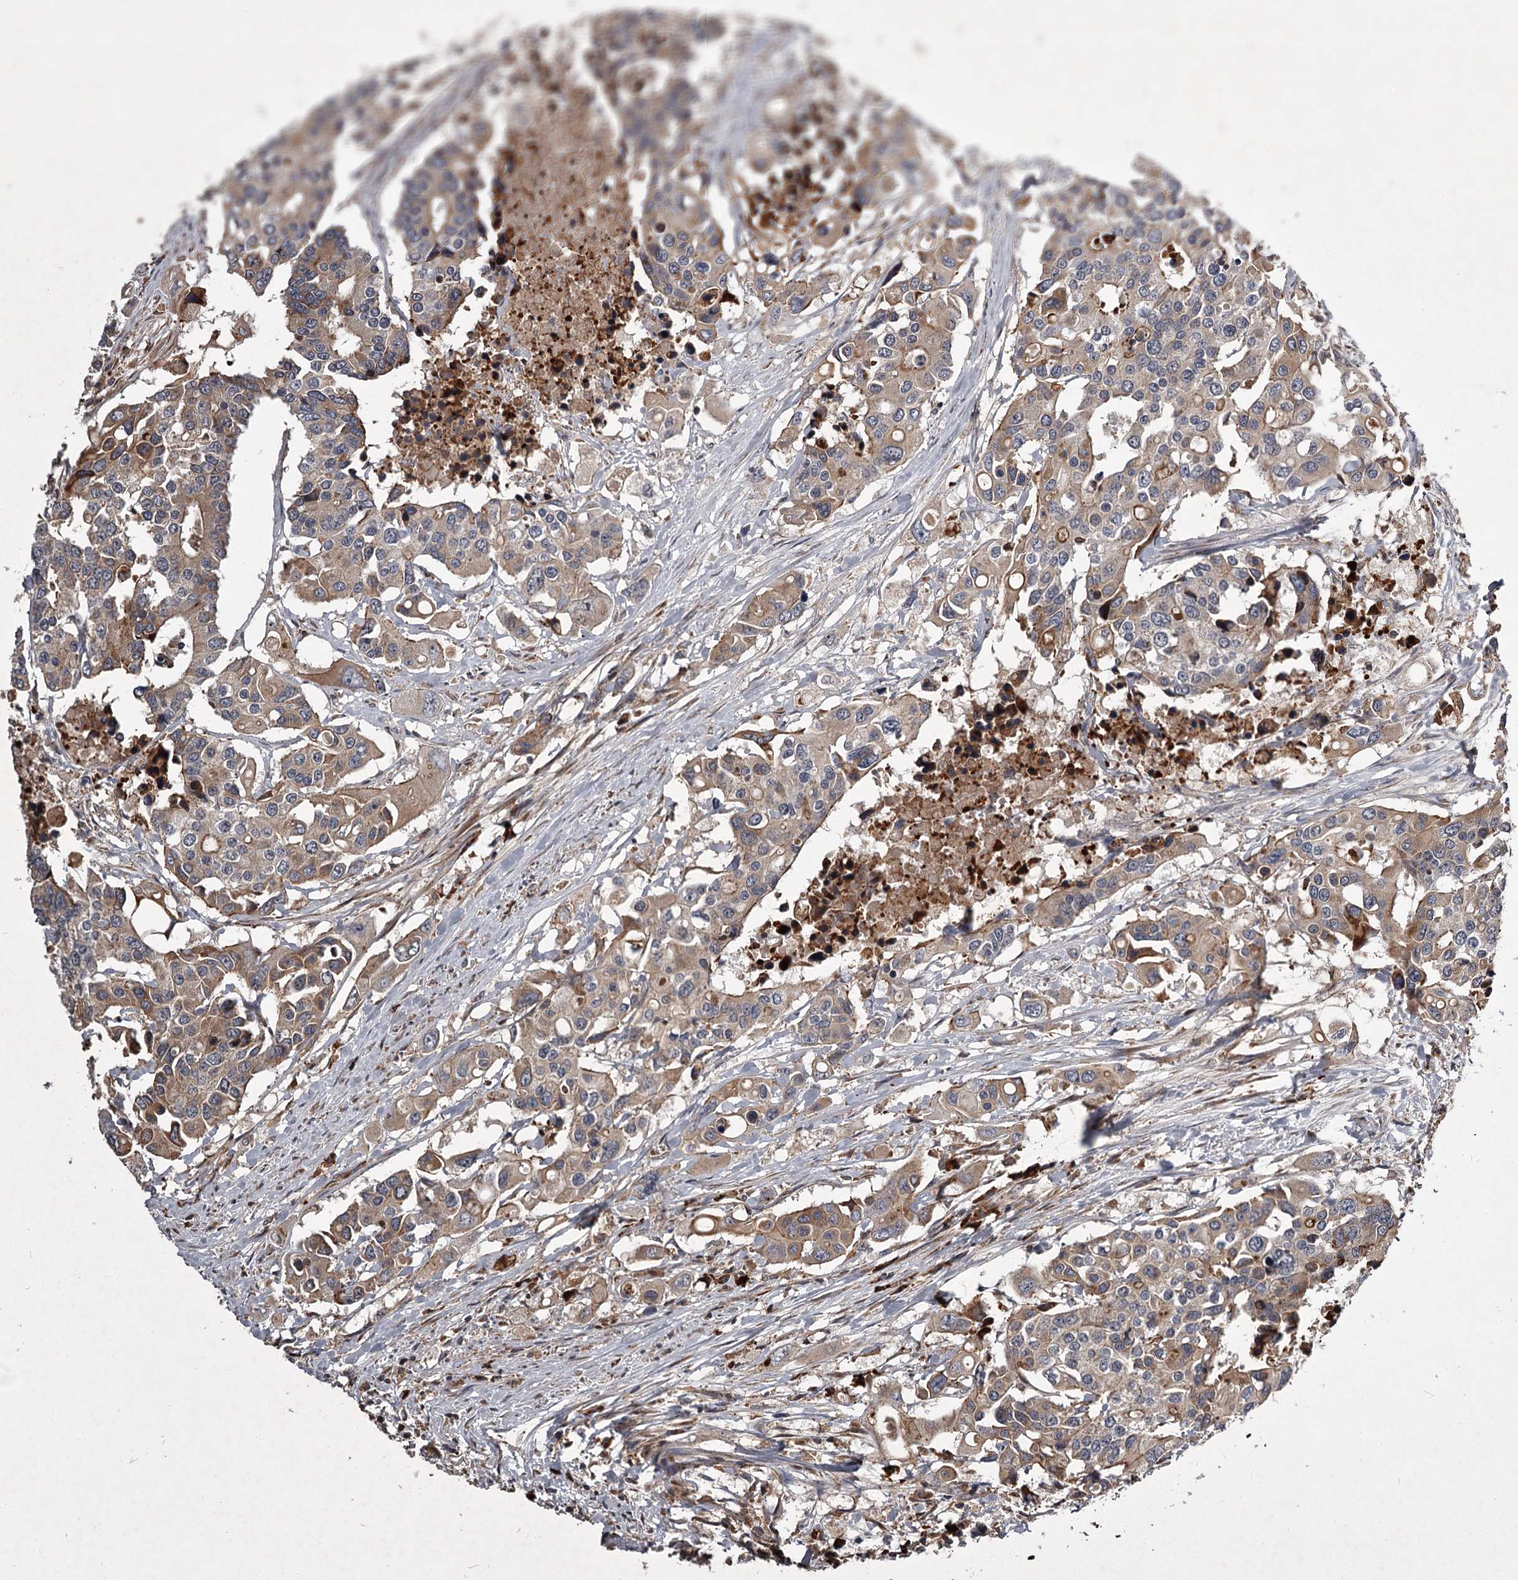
{"staining": {"intensity": "moderate", "quantity": ">75%", "location": "cytoplasmic/membranous"}, "tissue": "colorectal cancer", "cell_type": "Tumor cells", "image_type": "cancer", "snomed": [{"axis": "morphology", "description": "Adenocarcinoma, NOS"}, {"axis": "topography", "description": "Colon"}], "caption": "Adenocarcinoma (colorectal) stained for a protein reveals moderate cytoplasmic/membranous positivity in tumor cells.", "gene": "UNC93B1", "patient": {"sex": "male", "age": 77}}